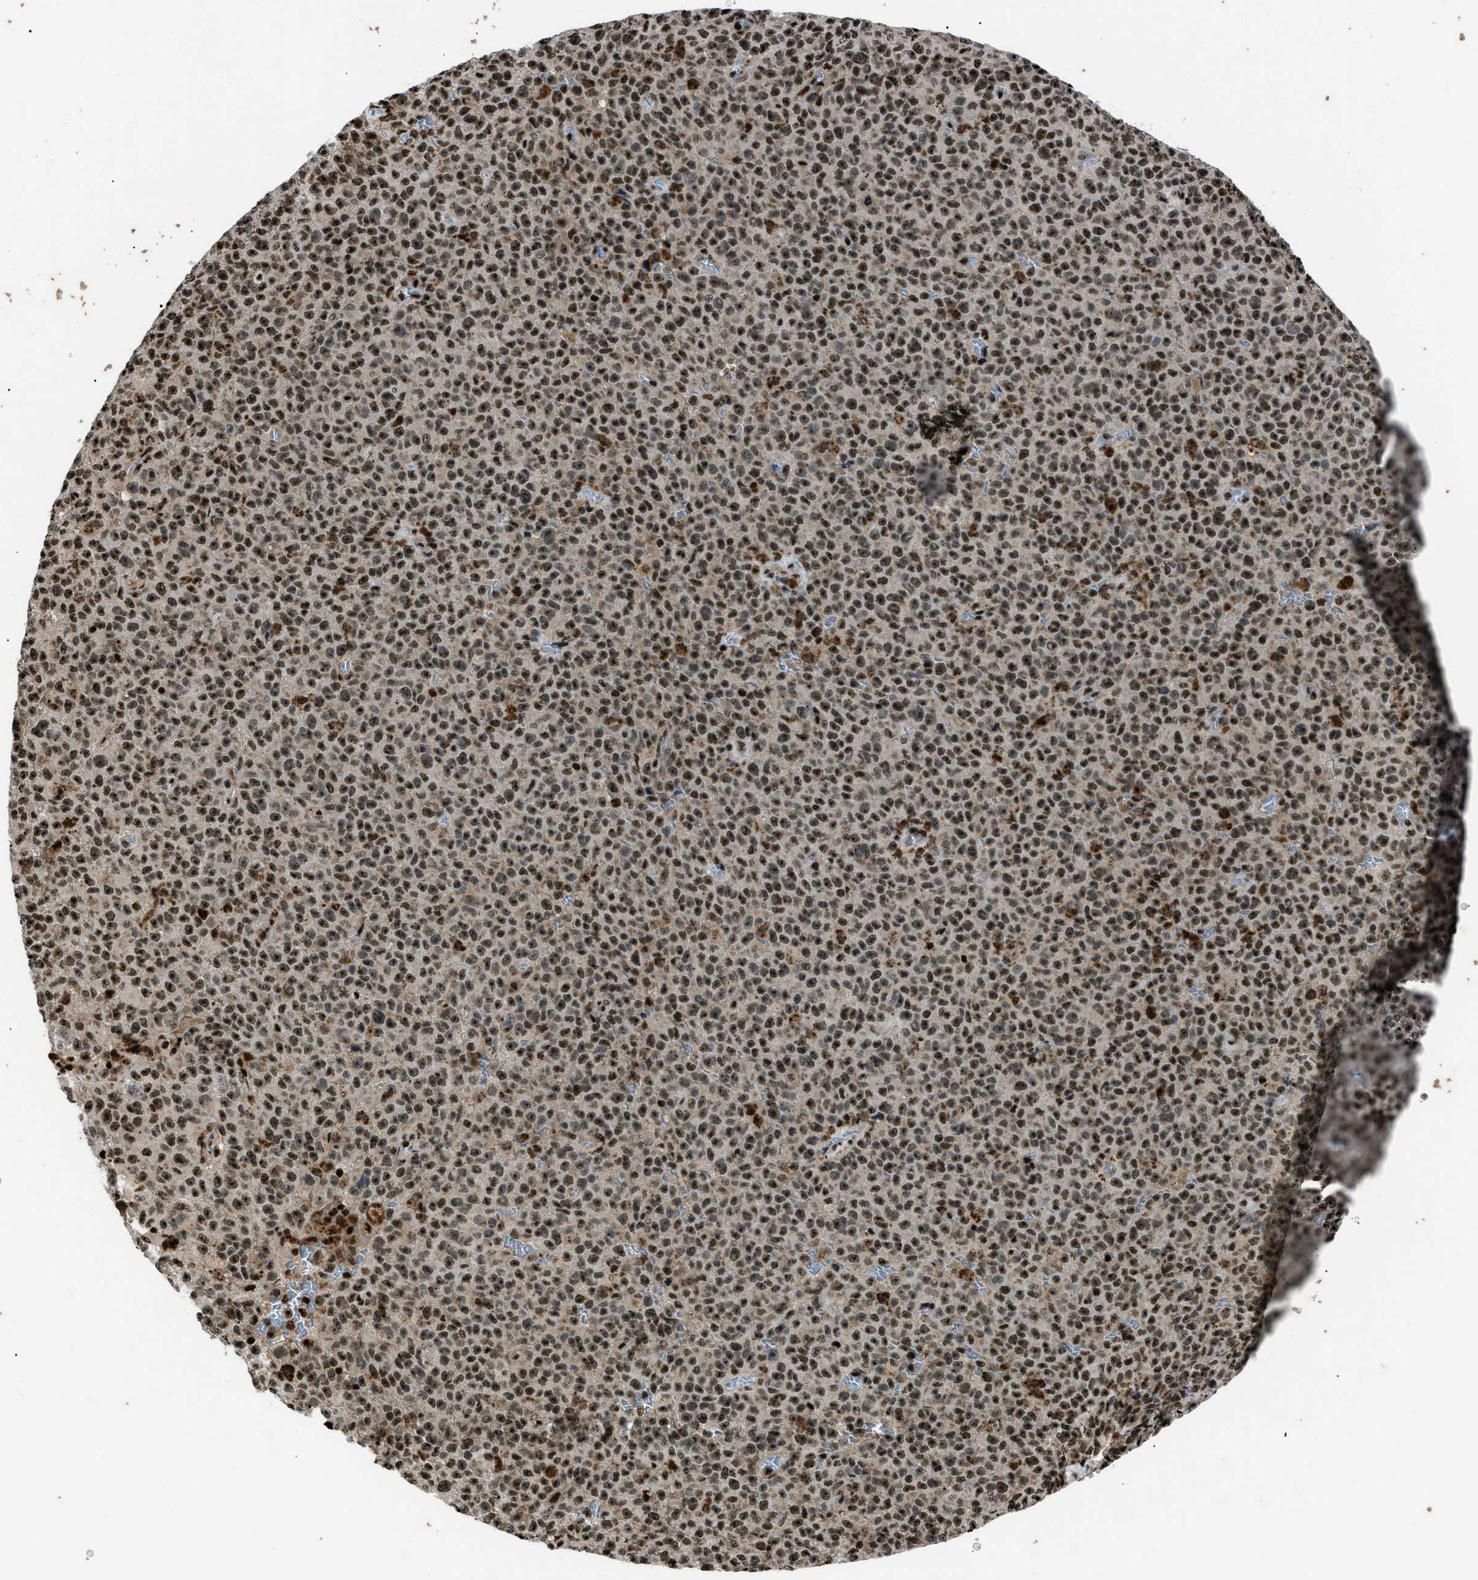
{"staining": {"intensity": "strong", "quantity": ">75%", "location": "nuclear"}, "tissue": "melanoma", "cell_type": "Tumor cells", "image_type": "cancer", "snomed": [{"axis": "morphology", "description": "Malignant melanoma, NOS"}, {"axis": "topography", "description": "Skin"}], "caption": "Approximately >75% of tumor cells in malignant melanoma display strong nuclear protein positivity as visualized by brown immunohistochemical staining.", "gene": "PRKX", "patient": {"sex": "female", "age": 82}}